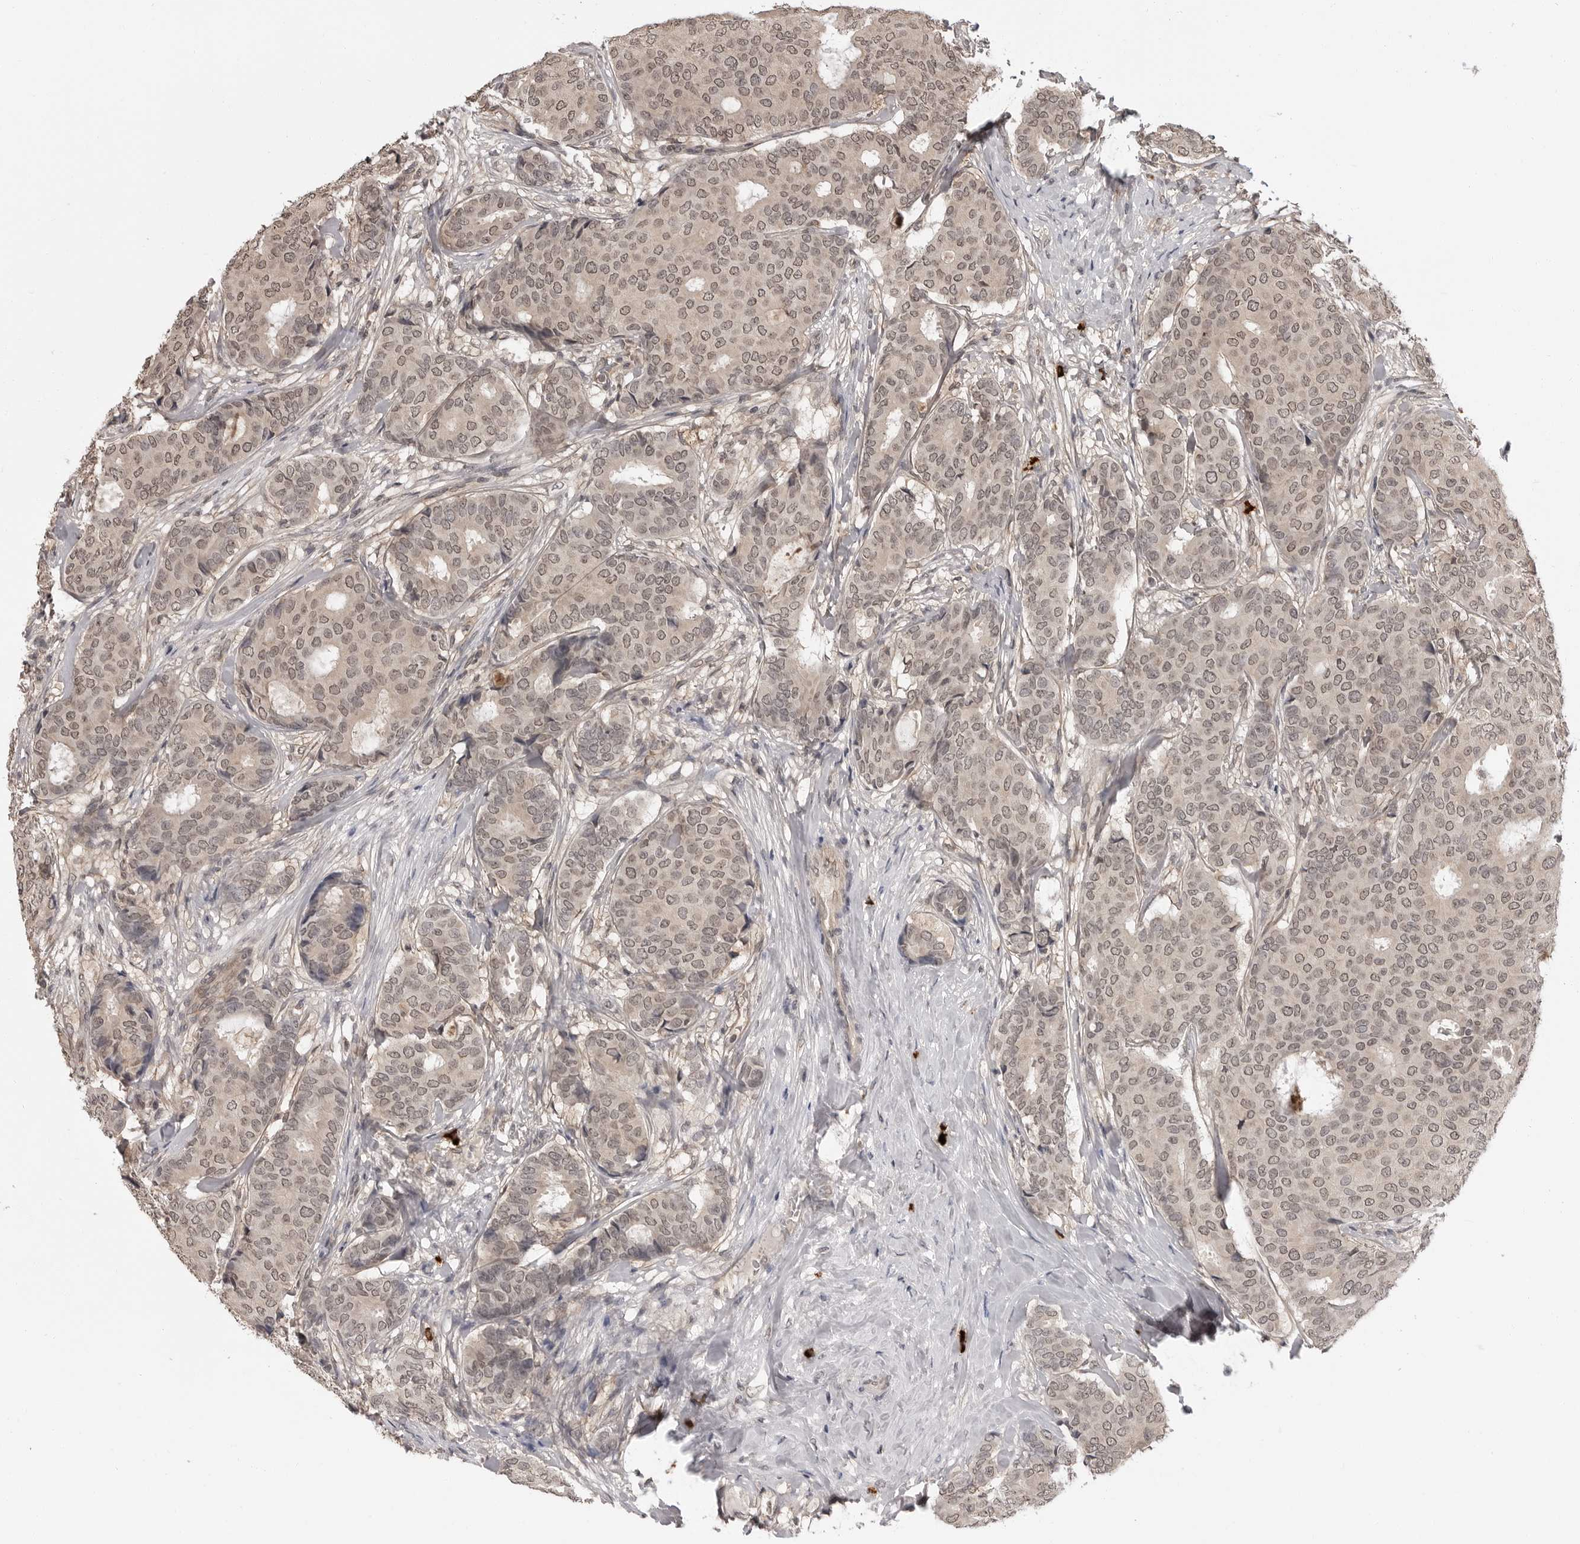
{"staining": {"intensity": "weak", "quantity": "<25%", "location": "nuclear"}, "tissue": "breast cancer", "cell_type": "Tumor cells", "image_type": "cancer", "snomed": [{"axis": "morphology", "description": "Duct carcinoma"}, {"axis": "topography", "description": "Breast"}], "caption": "This is a image of immunohistochemistry (IHC) staining of breast cancer (infiltrating ductal carcinoma), which shows no expression in tumor cells.", "gene": "IL24", "patient": {"sex": "female", "age": 75}}